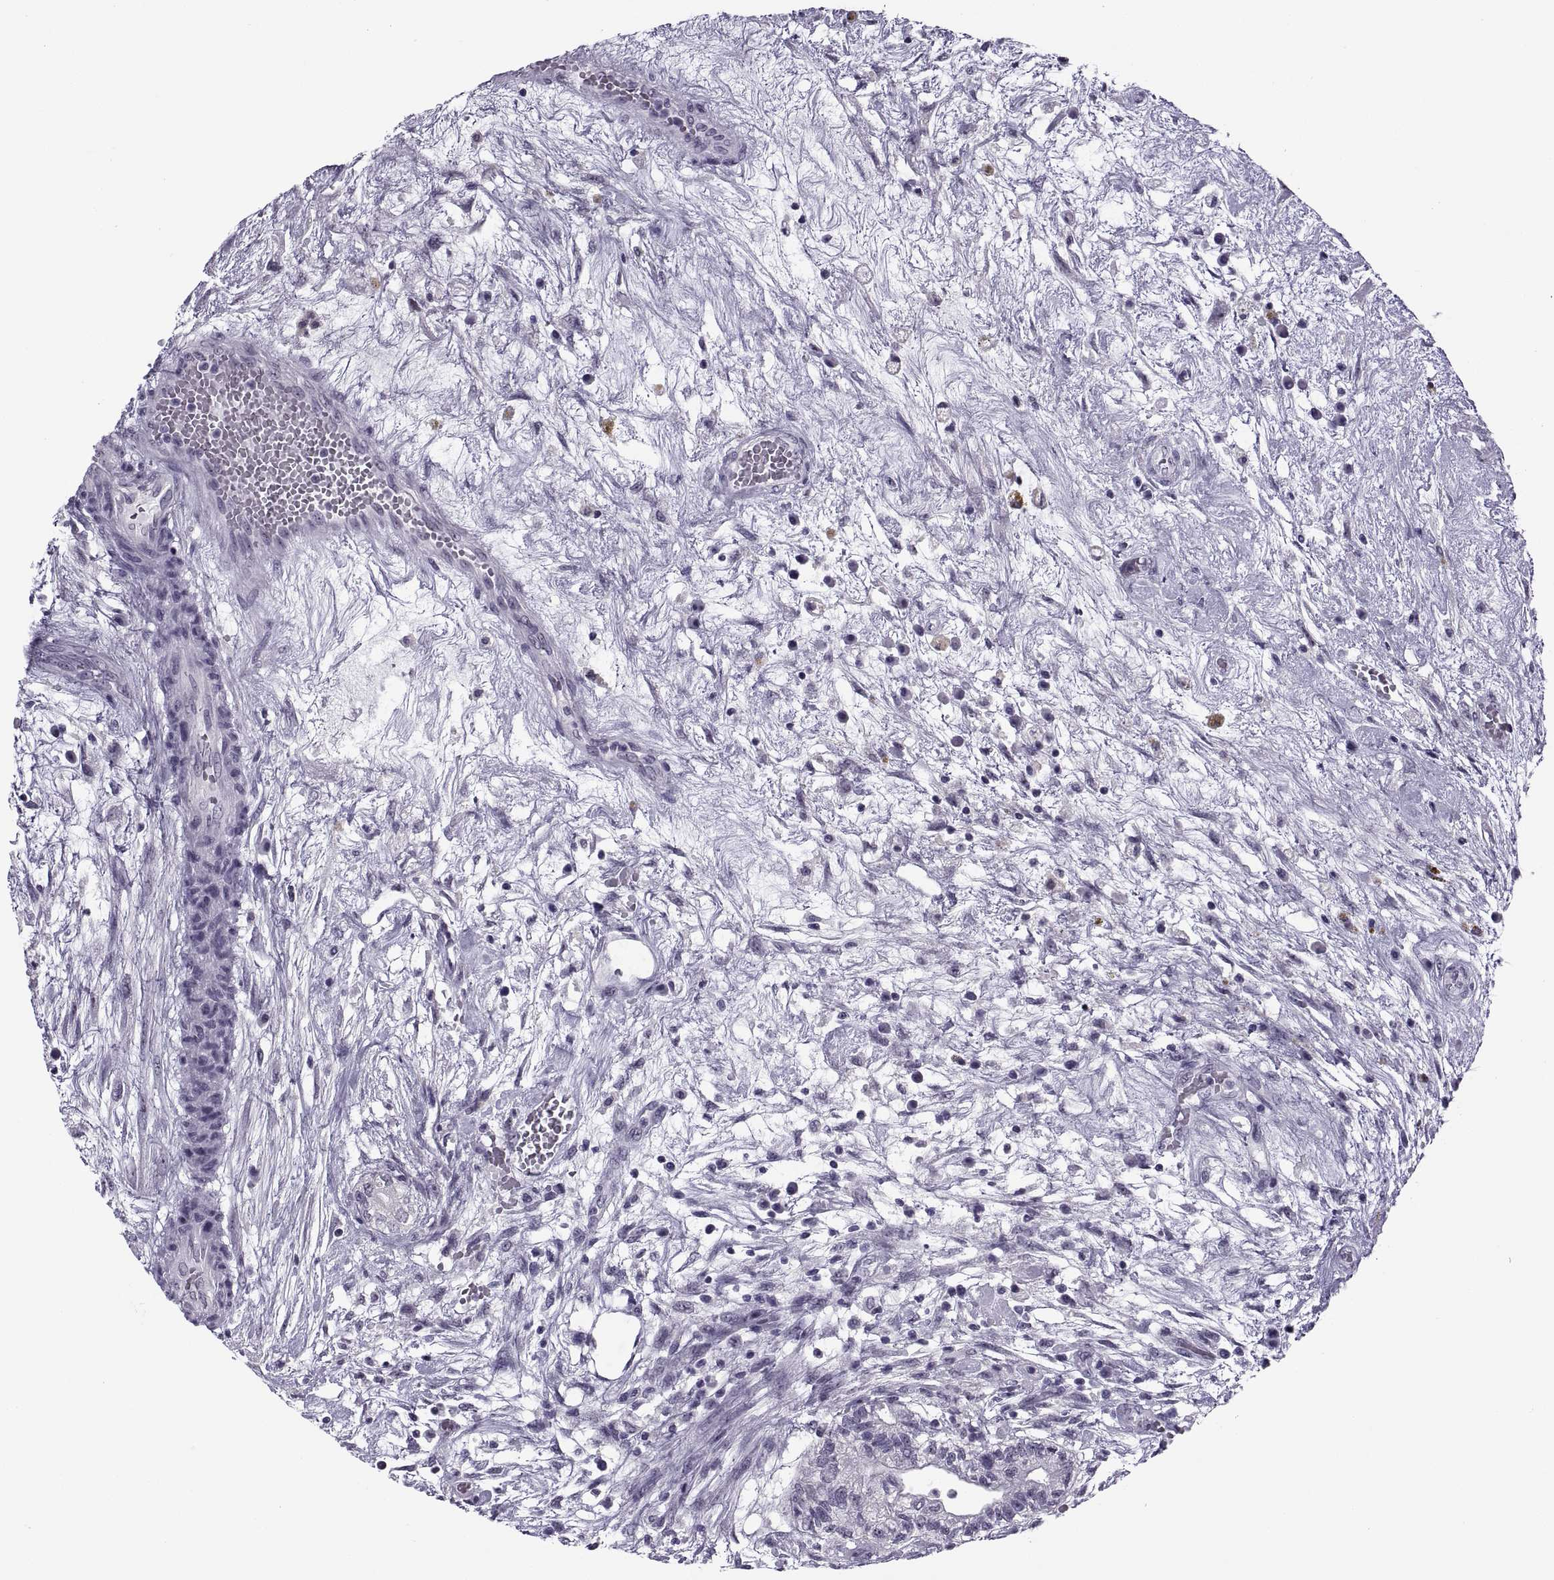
{"staining": {"intensity": "negative", "quantity": "none", "location": "none"}, "tissue": "testis cancer", "cell_type": "Tumor cells", "image_type": "cancer", "snomed": [{"axis": "morphology", "description": "Normal tissue, NOS"}, {"axis": "morphology", "description": "Carcinoma, Embryonal, NOS"}, {"axis": "topography", "description": "Testis"}], "caption": "Tumor cells show no significant staining in testis cancer. Brightfield microscopy of immunohistochemistry stained with DAB (3,3'-diaminobenzidine) (brown) and hematoxylin (blue), captured at high magnification.", "gene": "TBC1D3G", "patient": {"sex": "male", "age": 32}}